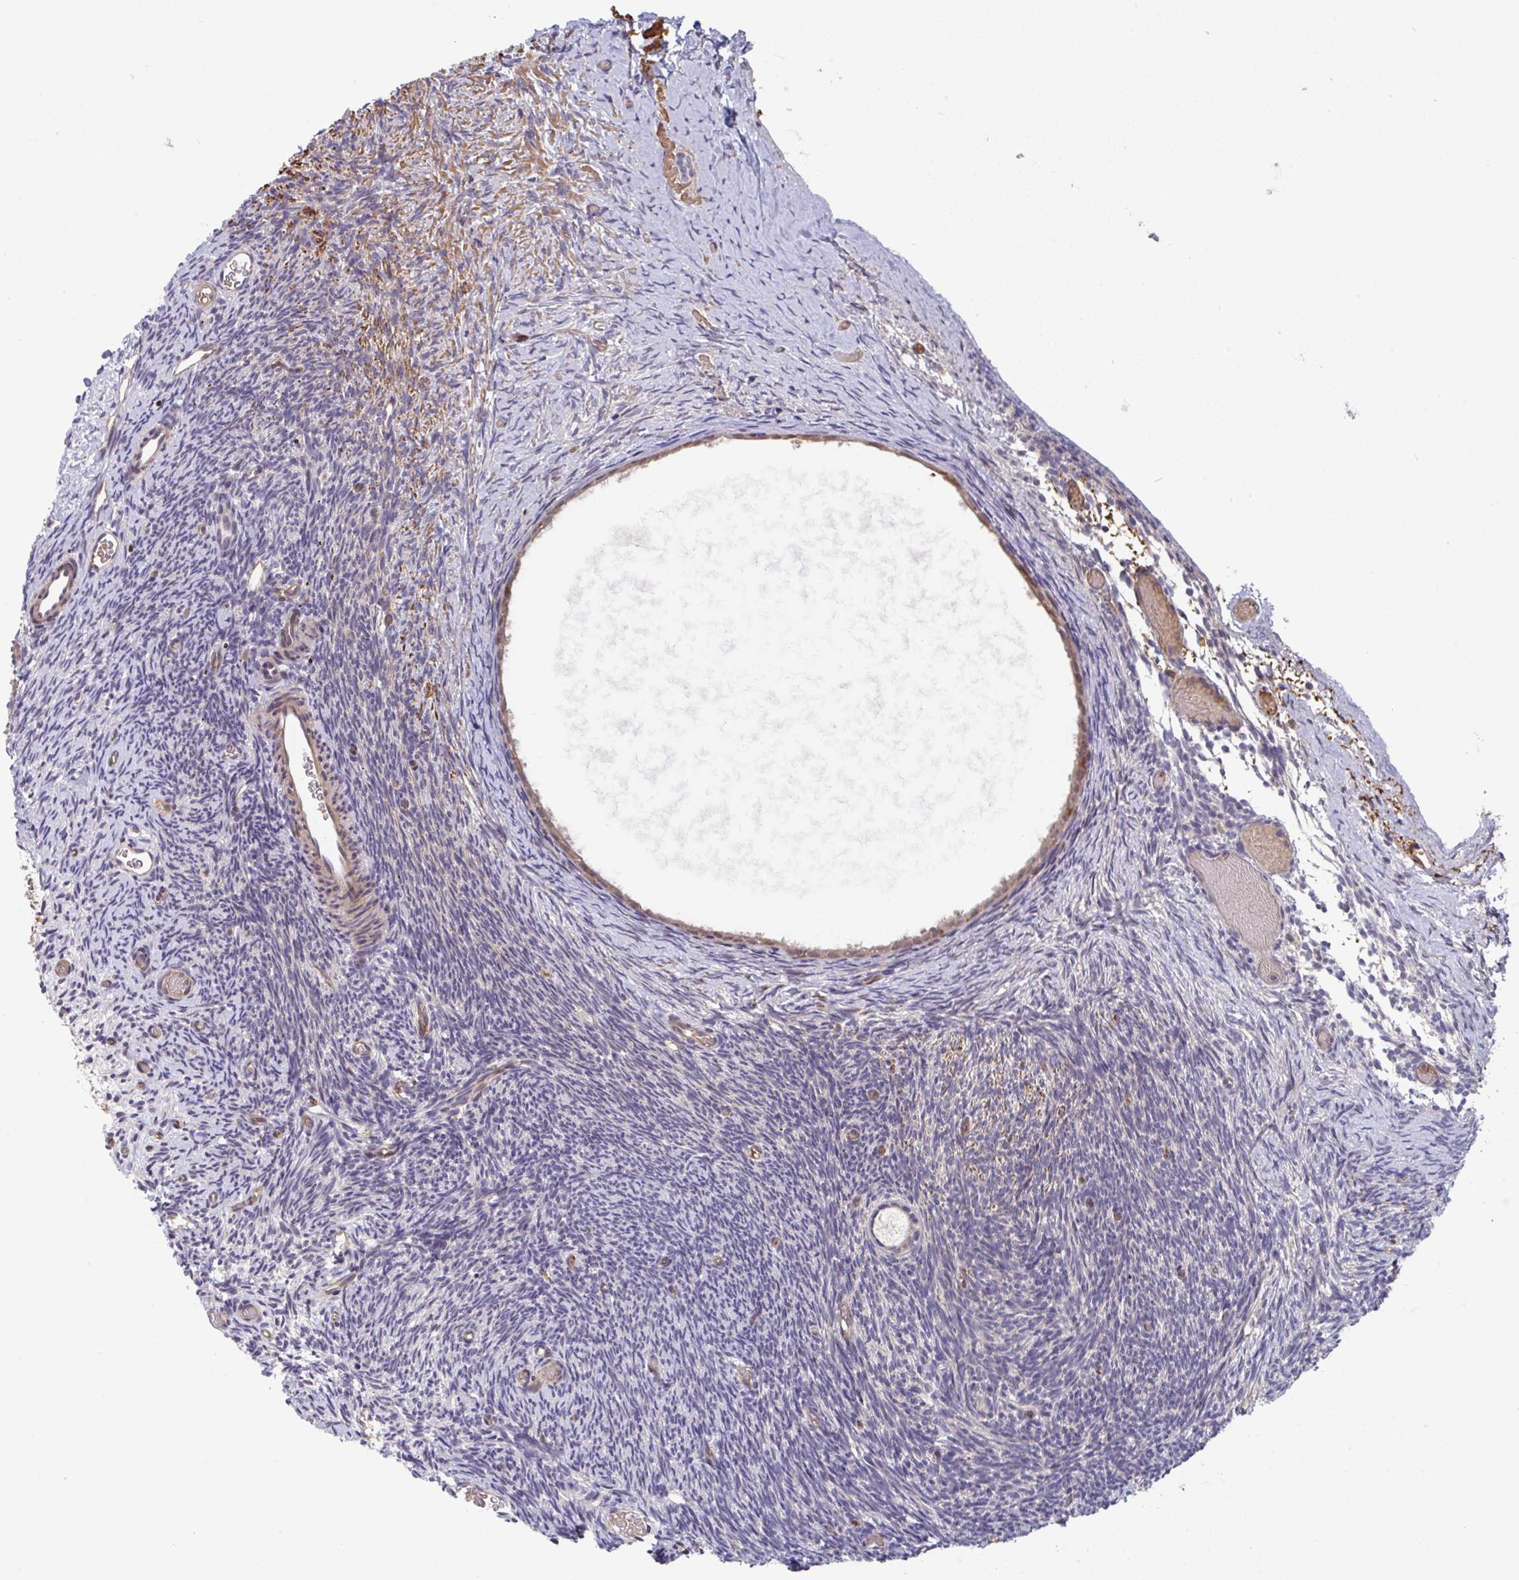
{"staining": {"intensity": "weak", "quantity": "<25%", "location": "cytoplasmic/membranous"}, "tissue": "ovary", "cell_type": "Follicle cells", "image_type": "normal", "snomed": [{"axis": "morphology", "description": "Normal tissue, NOS"}, {"axis": "topography", "description": "Ovary"}], "caption": "Follicle cells are negative for protein expression in unremarkable human ovary.", "gene": "TIGAR", "patient": {"sex": "female", "age": 39}}